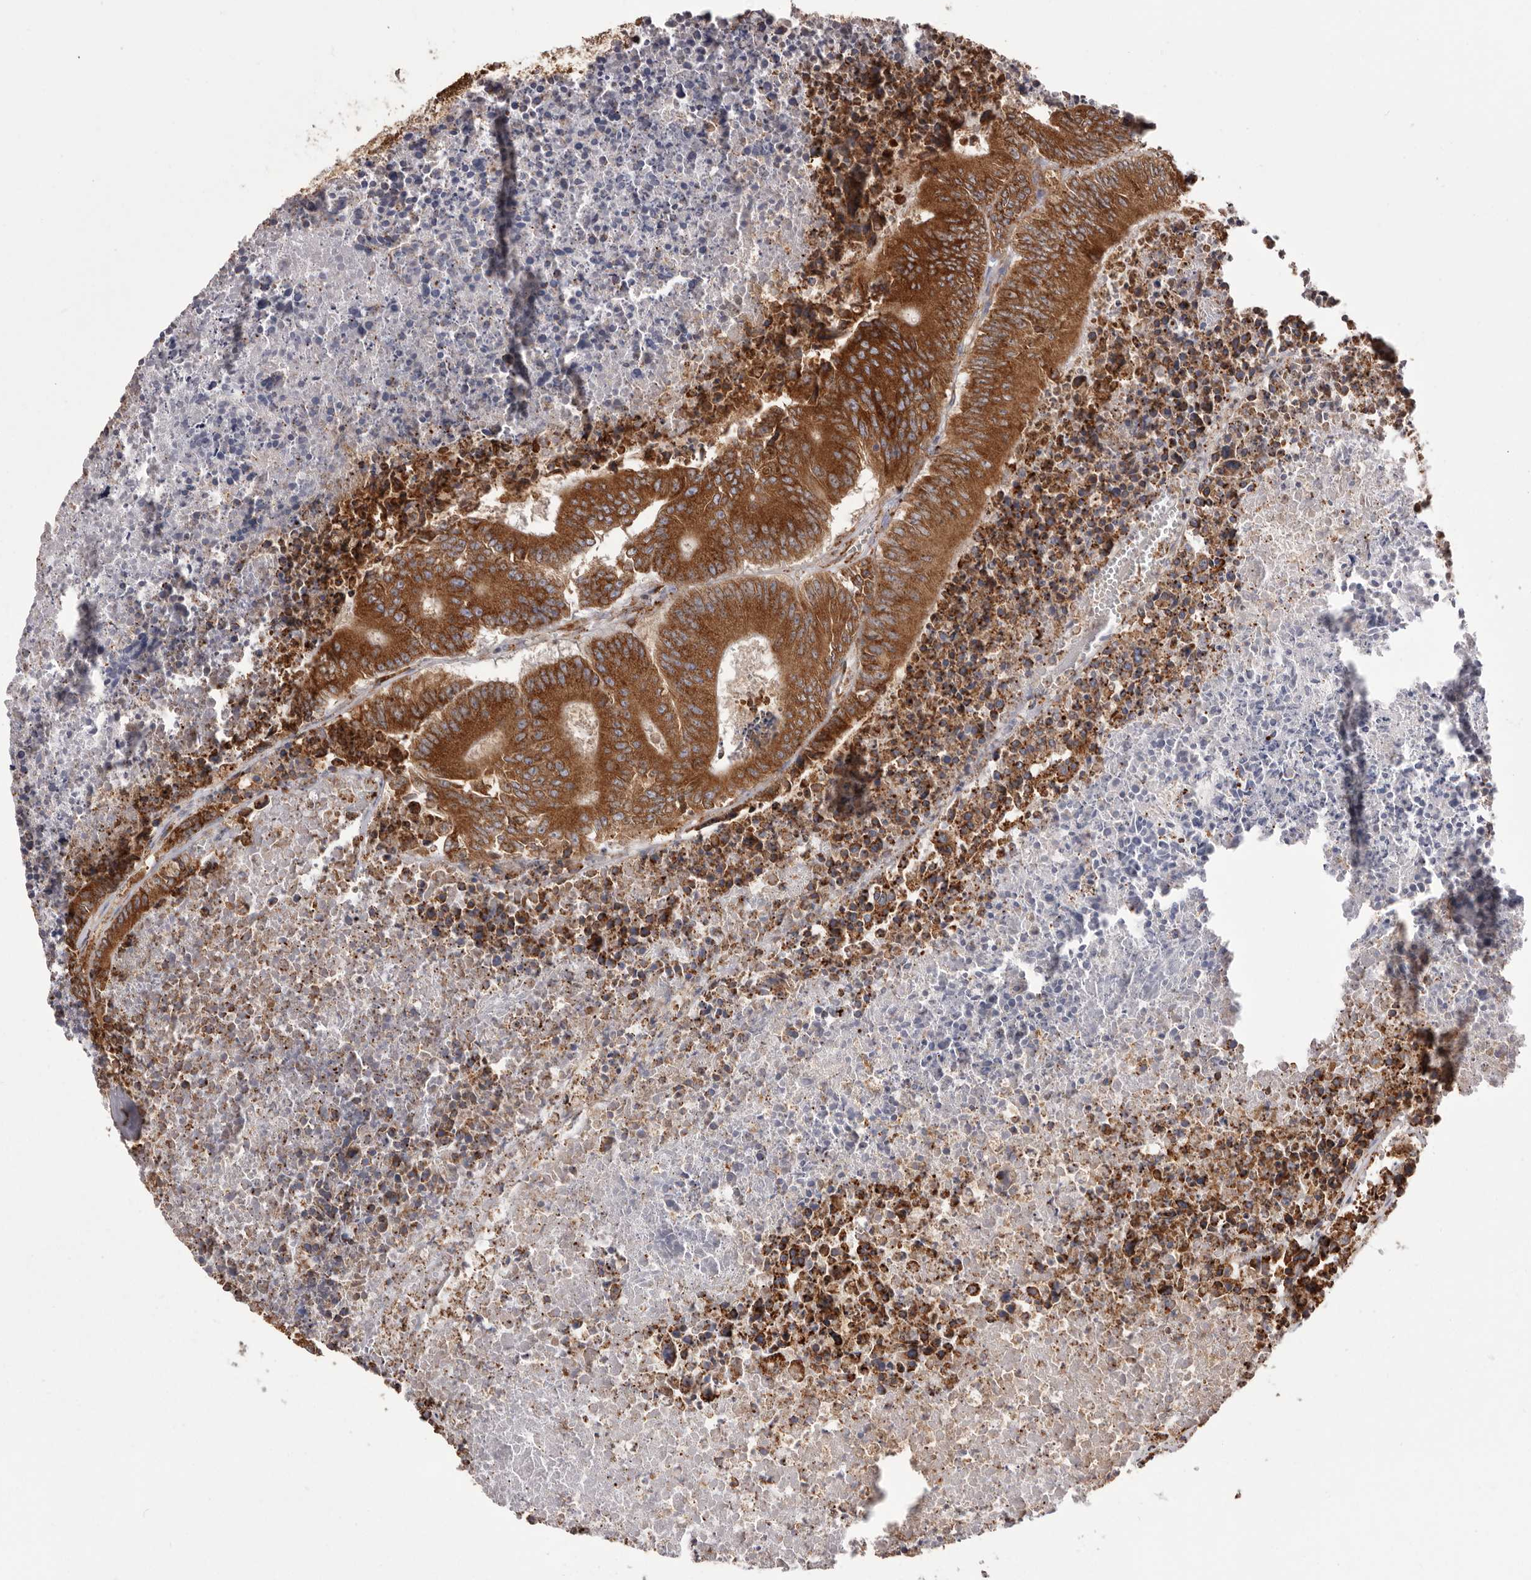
{"staining": {"intensity": "strong", "quantity": ">75%", "location": "cytoplasmic/membranous"}, "tissue": "colorectal cancer", "cell_type": "Tumor cells", "image_type": "cancer", "snomed": [{"axis": "morphology", "description": "Adenocarcinoma, NOS"}, {"axis": "topography", "description": "Colon"}], "caption": "Tumor cells exhibit strong cytoplasmic/membranous staining in about >75% of cells in colorectal cancer (adenocarcinoma). The protein of interest is shown in brown color, while the nuclei are stained blue.", "gene": "QRSL1", "patient": {"sex": "male", "age": 87}}